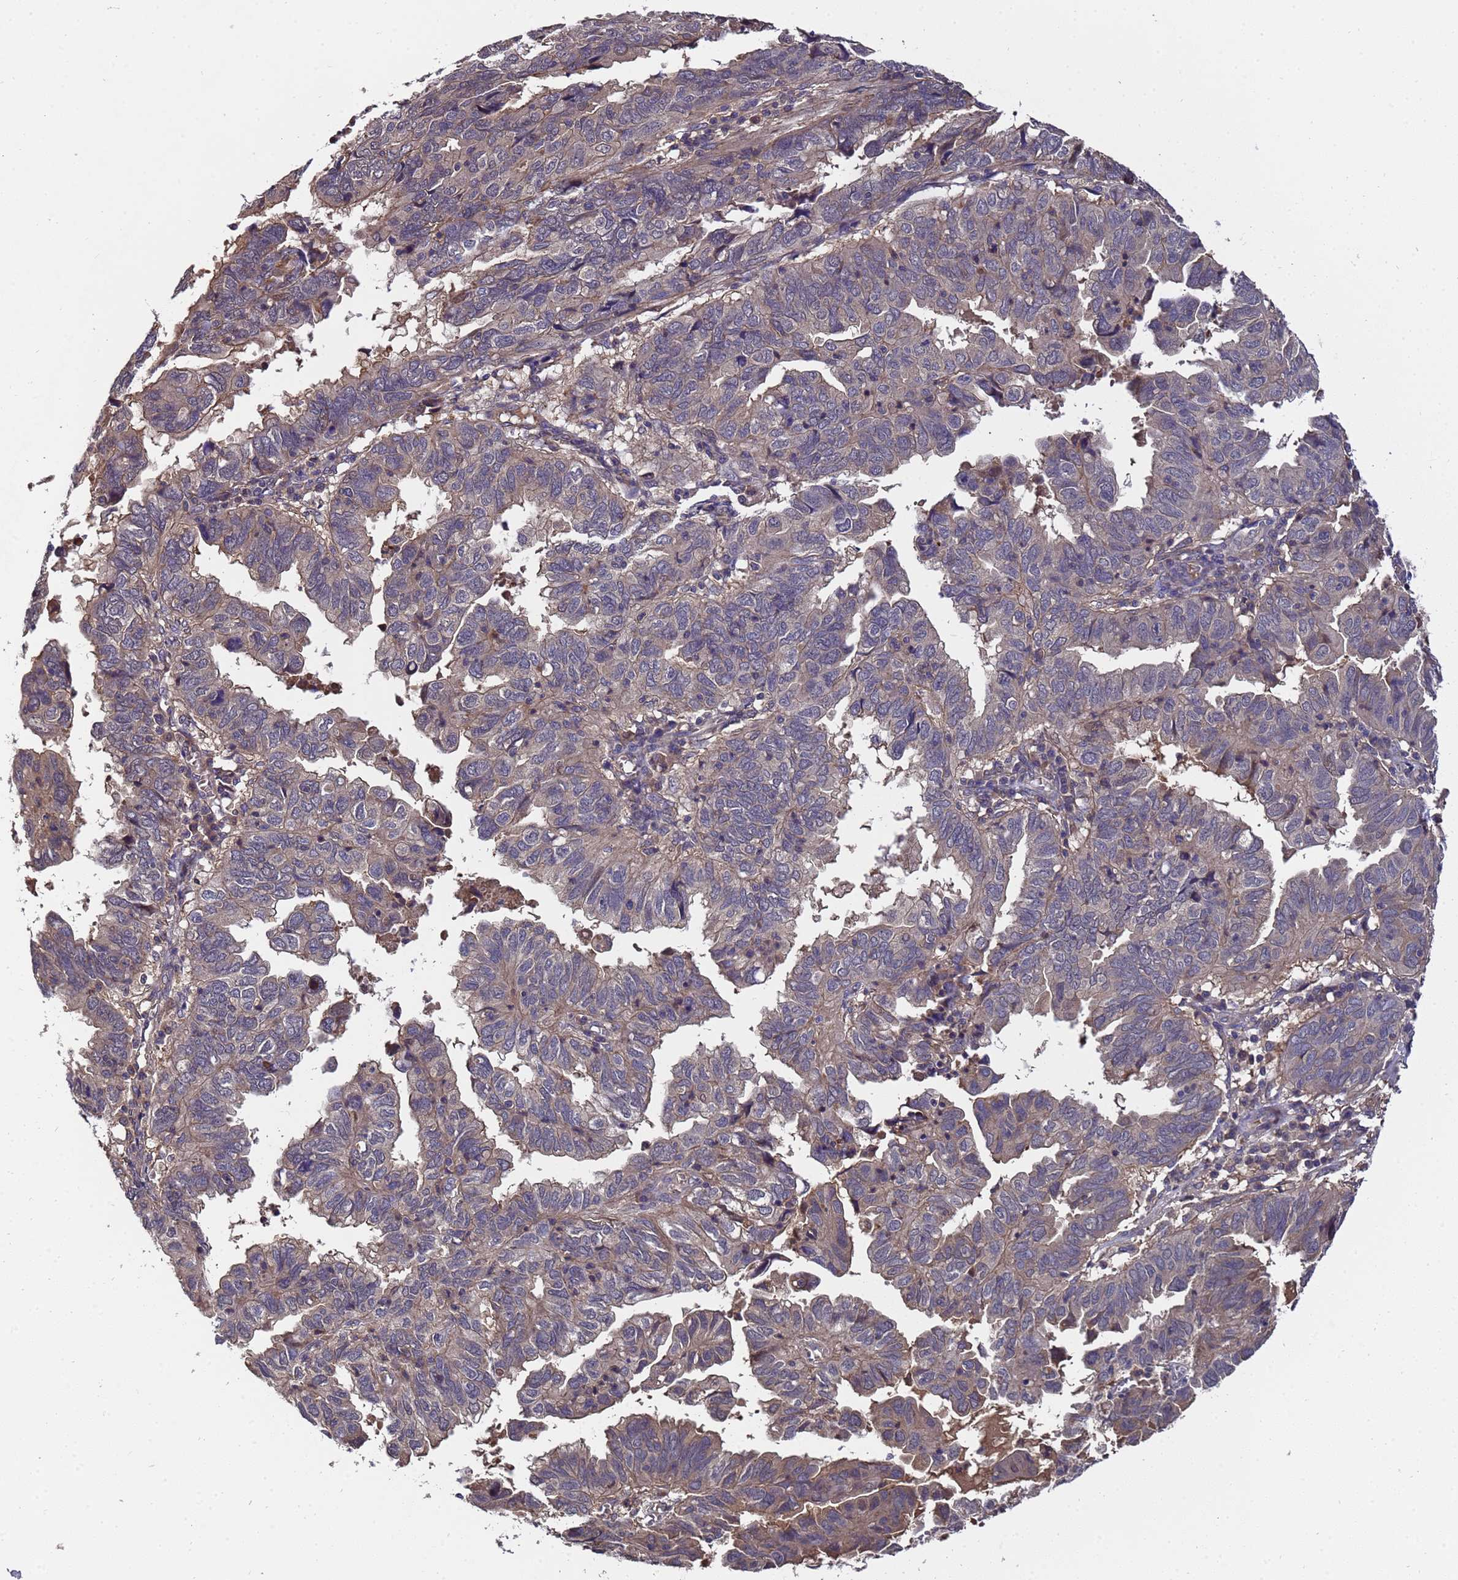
{"staining": {"intensity": "moderate", "quantity": "<25%", "location": "cytoplasmic/membranous"}, "tissue": "endometrial cancer", "cell_type": "Tumor cells", "image_type": "cancer", "snomed": [{"axis": "morphology", "description": "Adenocarcinoma, NOS"}, {"axis": "topography", "description": "Uterus"}], "caption": "Brown immunohistochemical staining in human endometrial cancer (adenocarcinoma) demonstrates moderate cytoplasmic/membranous positivity in about <25% of tumor cells. (Stains: DAB (3,3'-diaminobenzidine) in brown, nuclei in blue, Microscopy: brightfield microscopy at high magnification).", "gene": "GSTCD", "patient": {"sex": "female", "age": 77}}